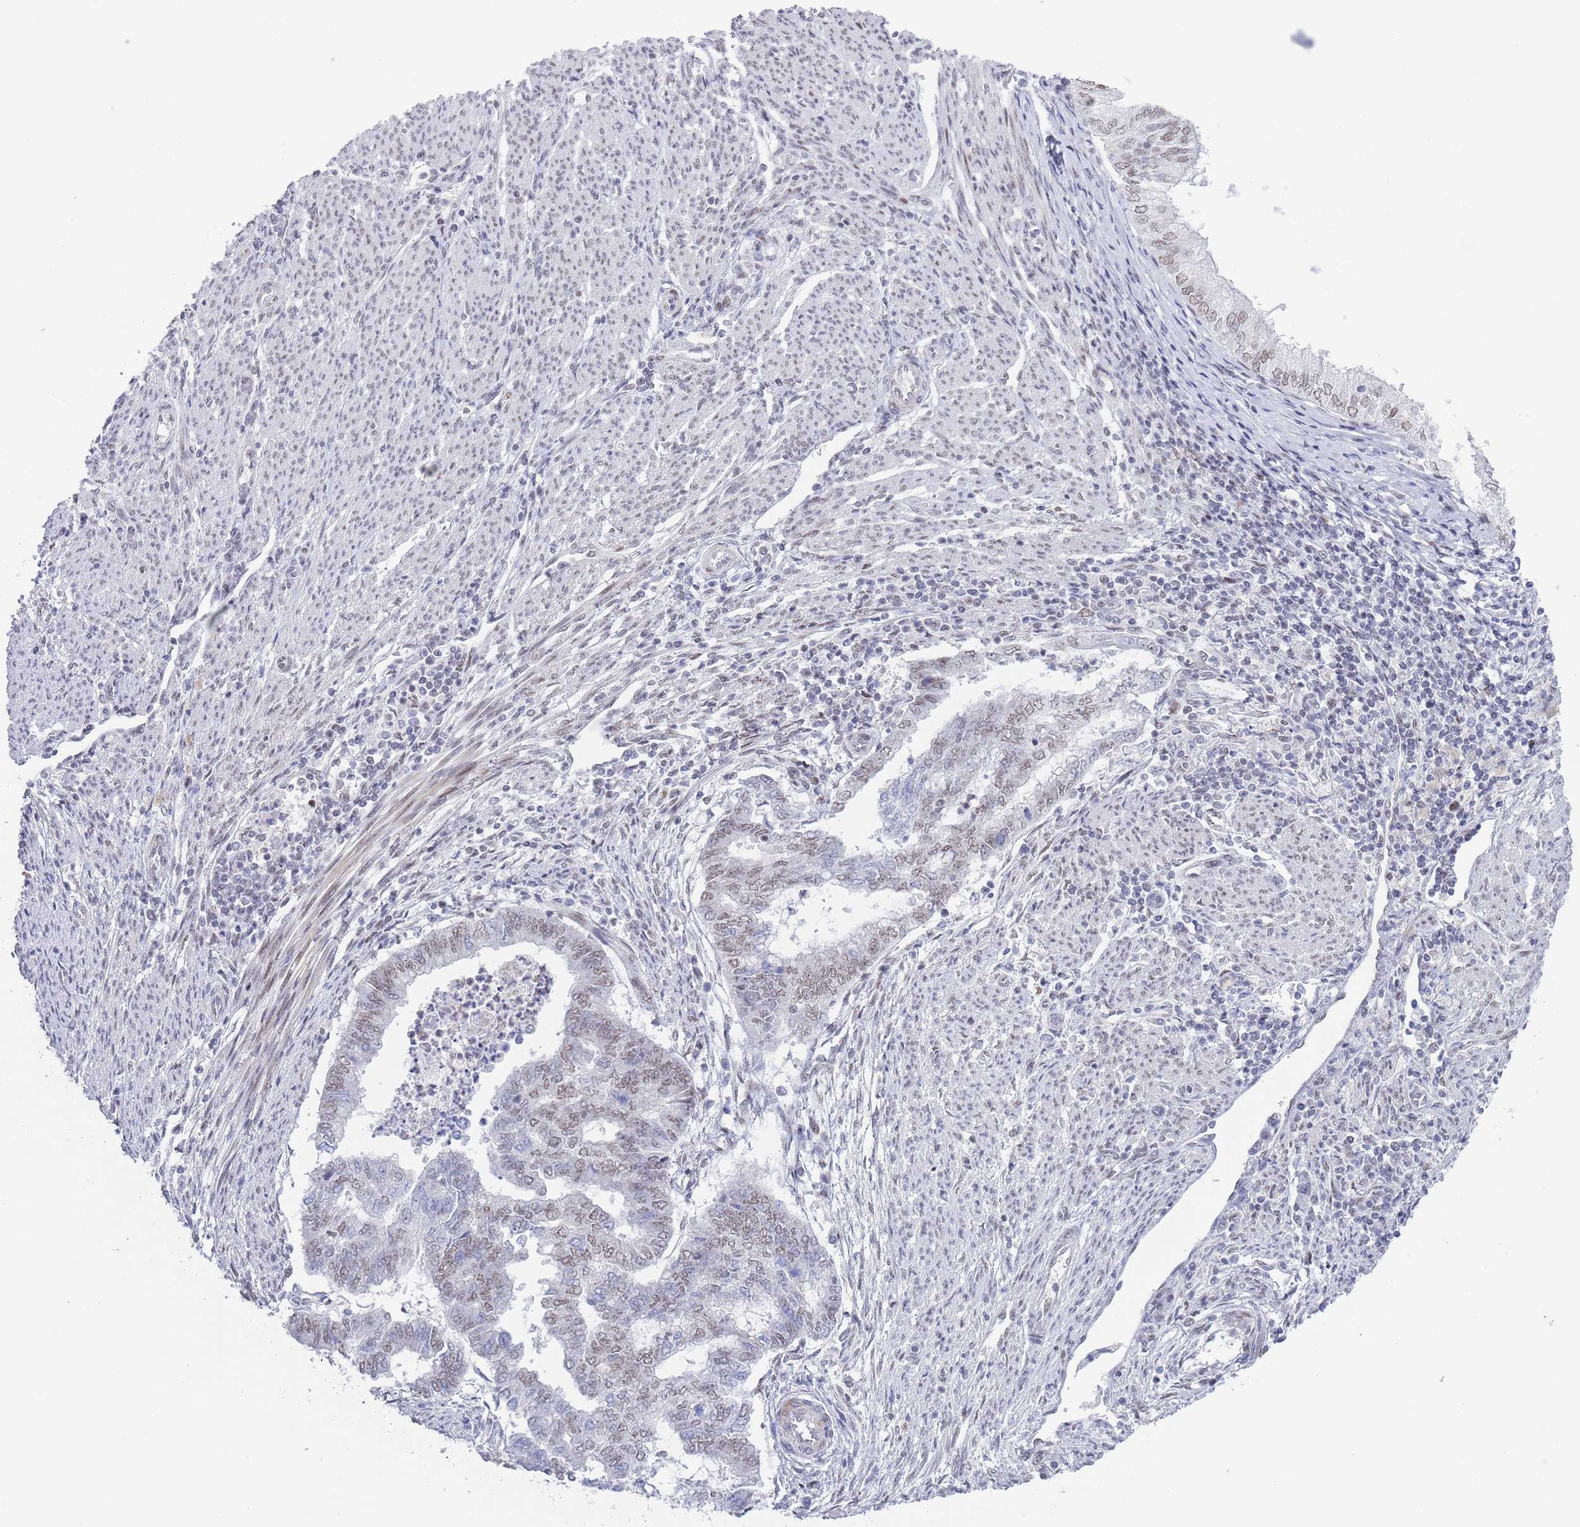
{"staining": {"intensity": "weak", "quantity": "25%-75%", "location": "nuclear"}, "tissue": "endometrial cancer", "cell_type": "Tumor cells", "image_type": "cancer", "snomed": [{"axis": "morphology", "description": "Adenocarcinoma, NOS"}, {"axis": "topography", "description": "Endometrium"}], "caption": "The histopathology image reveals staining of endometrial cancer, revealing weak nuclear protein expression (brown color) within tumor cells.", "gene": "ZNF382", "patient": {"sex": "female", "age": 79}}